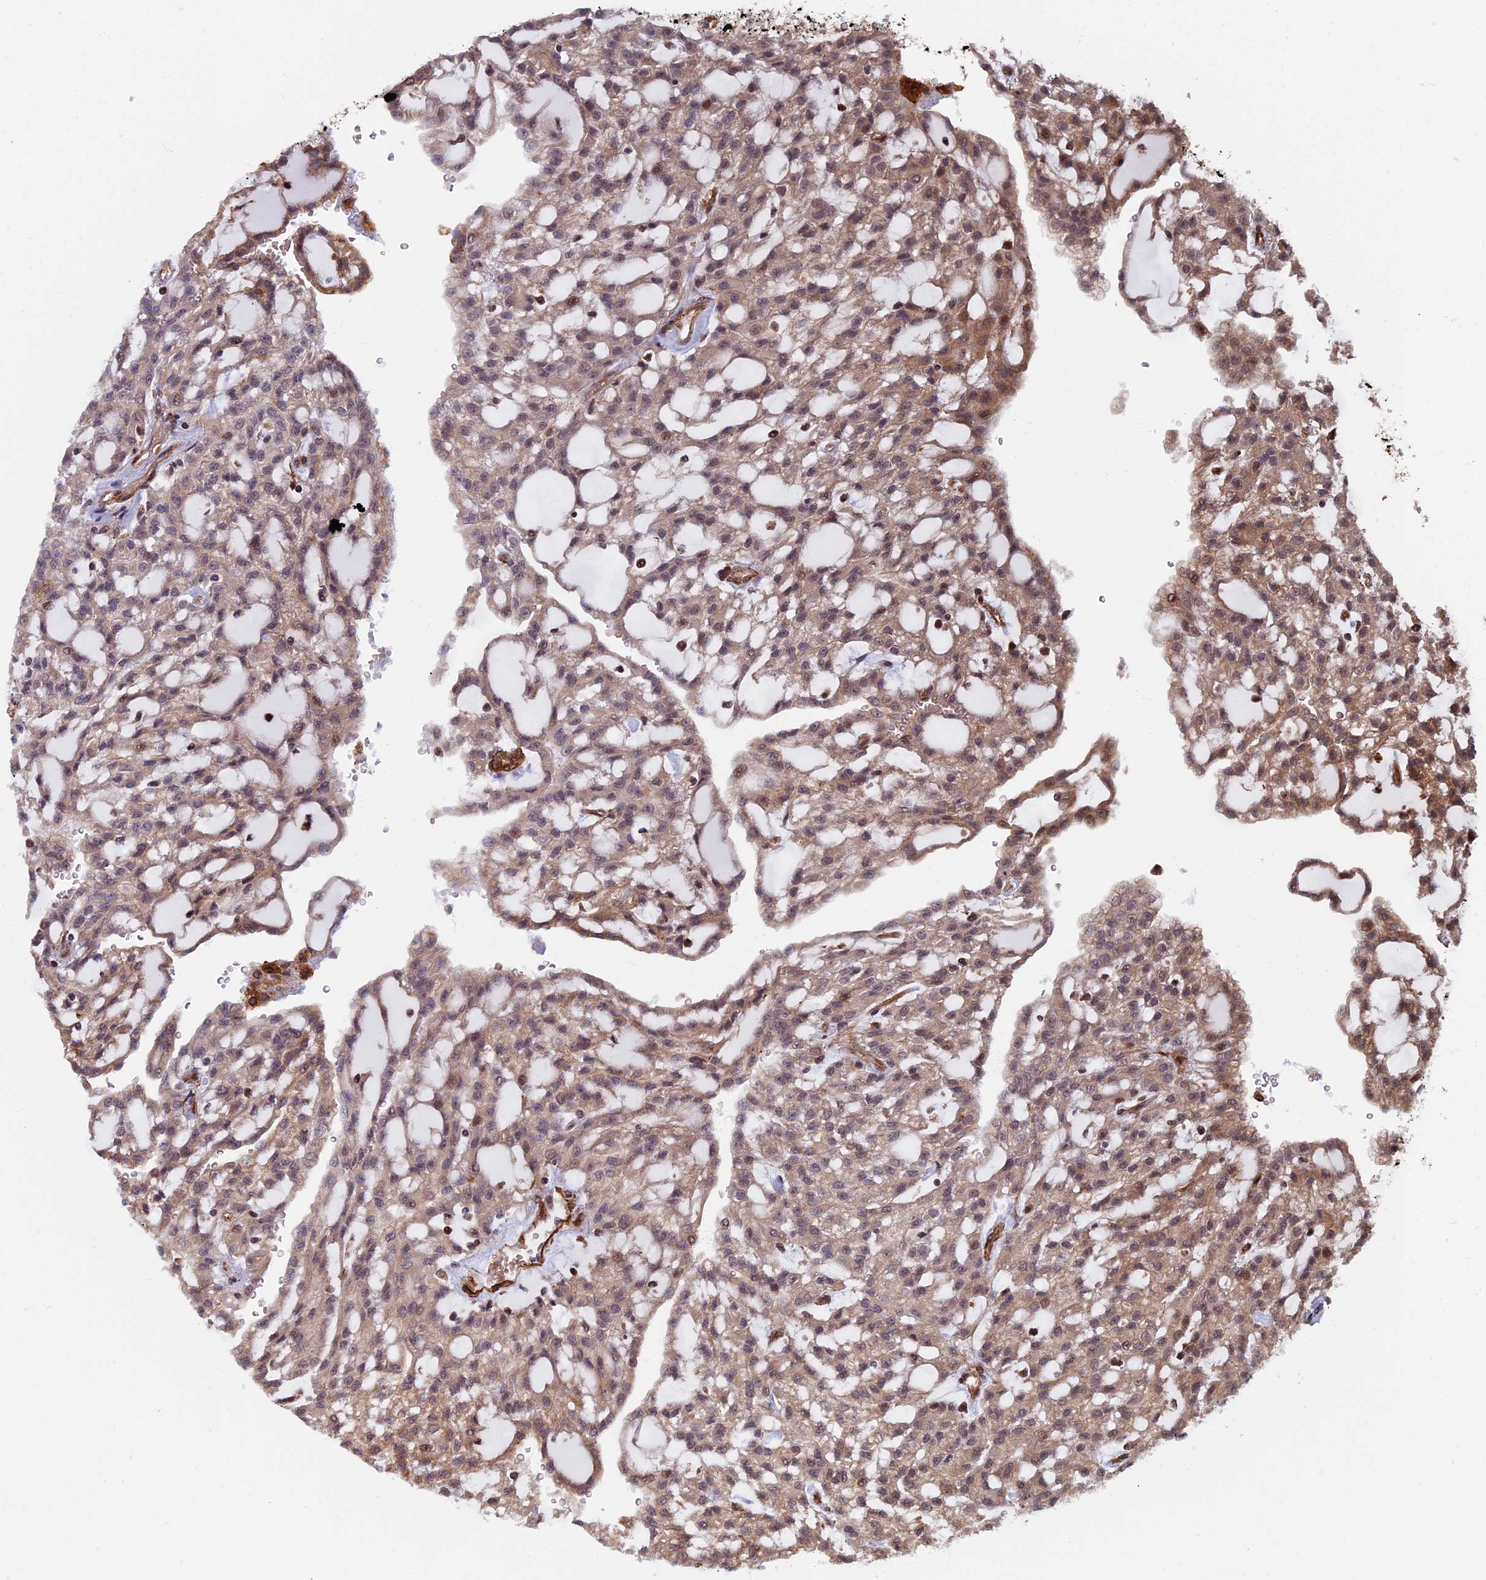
{"staining": {"intensity": "moderate", "quantity": "25%-75%", "location": "cytoplasmic/membranous,nuclear"}, "tissue": "renal cancer", "cell_type": "Tumor cells", "image_type": "cancer", "snomed": [{"axis": "morphology", "description": "Adenocarcinoma, NOS"}, {"axis": "topography", "description": "Kidney"}], "caption": "Protein staining demonstrates moderate cytoplasmic/membranous and nuclear expression in approximately 25%-75% of tumor cells in renal cancer (adenocarcinoma).", "gene": "CTDP1", "patient": {"sex": "male", "age": 63}}